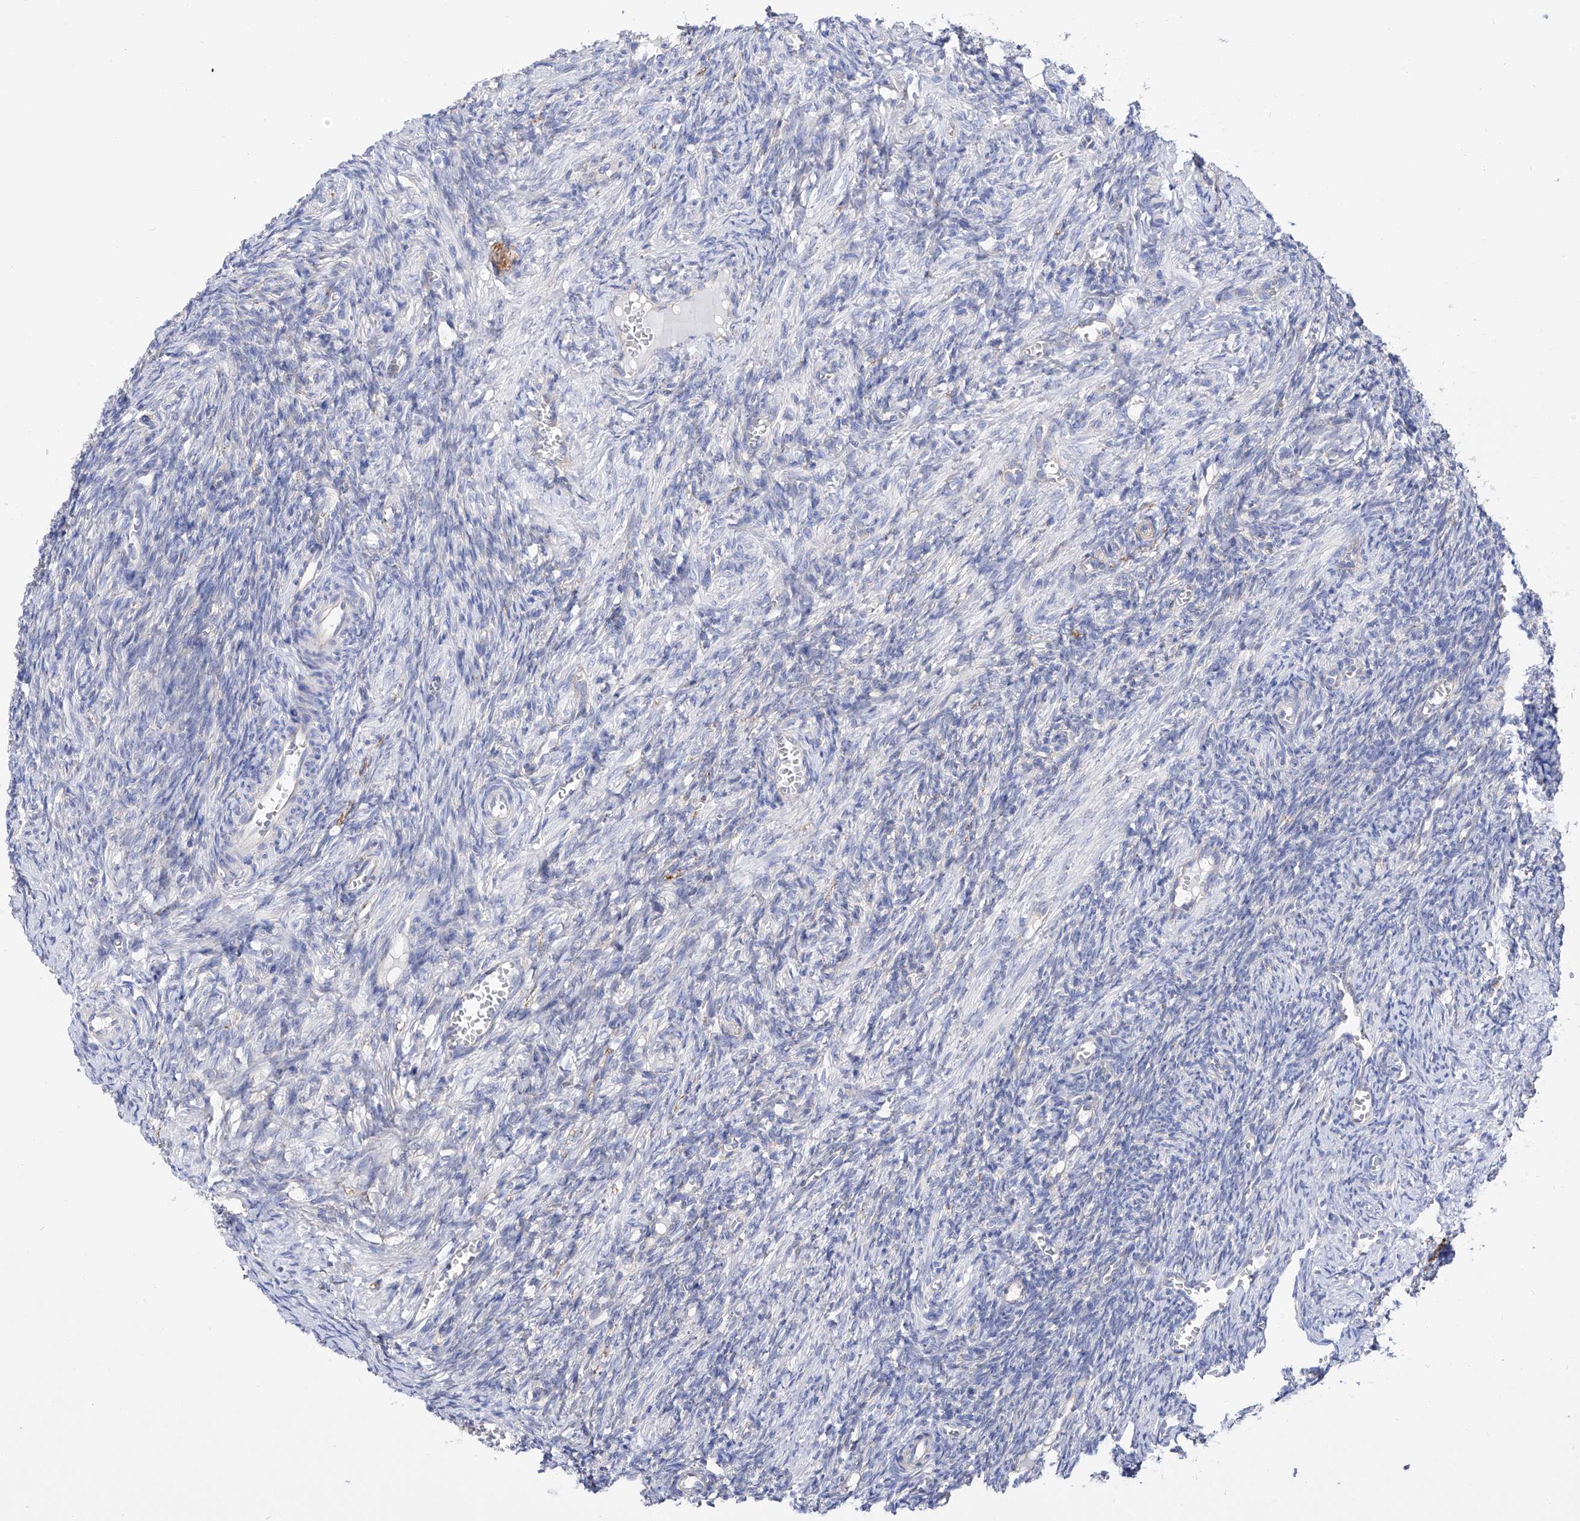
{"staining": {"intensity": "negative", "quantity": "none", "location": "none"}, "tissue": "ovary", "cell_type": "Ovarian stroma cells", "image_type": "normal", "snomed": [{"axis": "morphology", "description": "Normal tissue, NOS"}, {"axis": "topography", "description": "Ovary"}], "caption": "High magnification brightfield microscopy of benign ovary stained with DAB (3,3'-diaminobenzidine) (brown) and counterstained with hematoxylin (blue): ovarian stroma cells show no significant staining.", "gene": "ZNF653", "patient": {"sex": "female", "age": 27}}